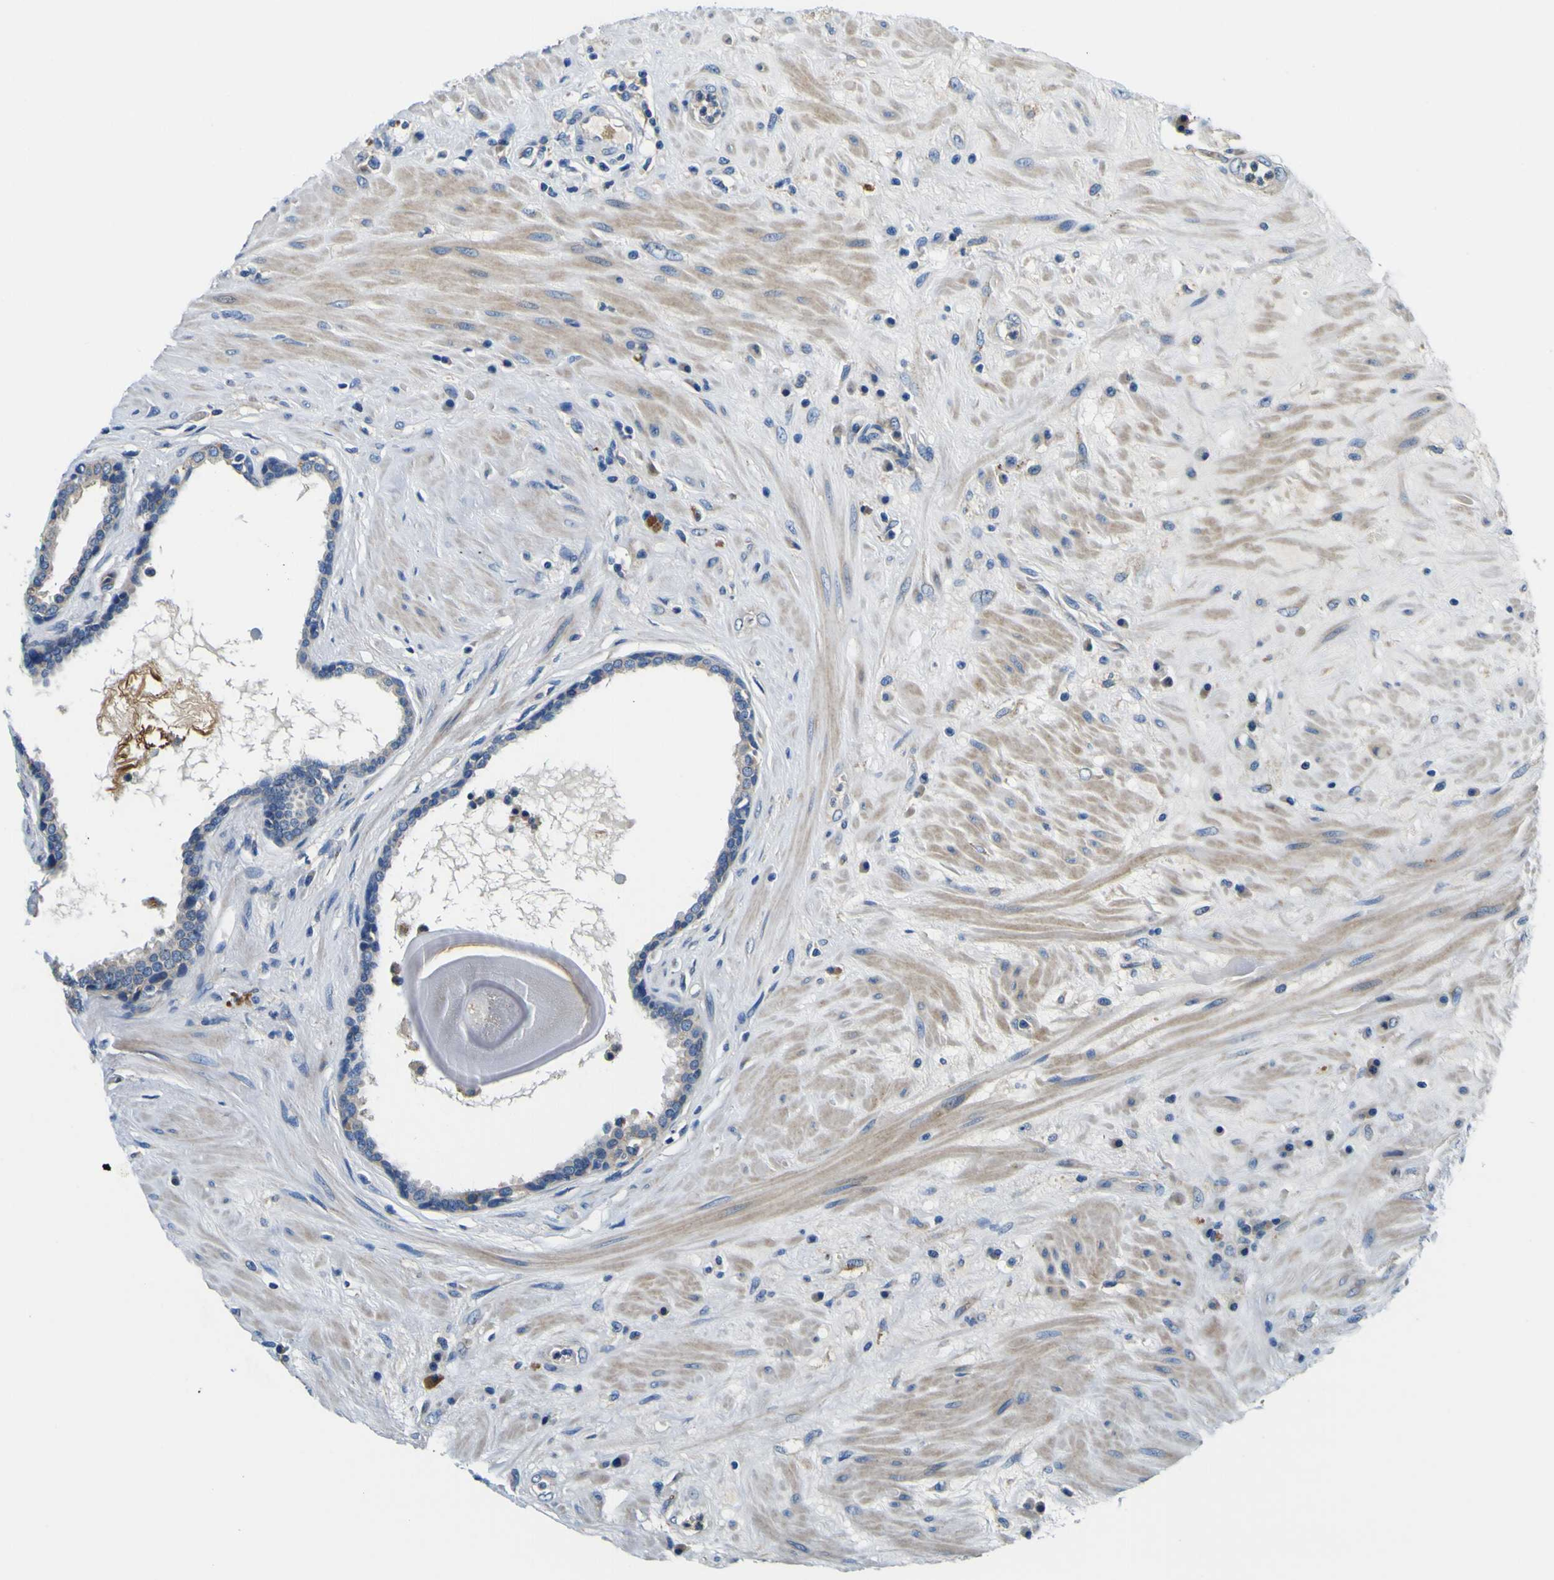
{"staining": {"intensity": "weak", "quantity": "<25%", "location": "cytoplasmic/membranous"}, "tissue": "seminal vesicle", "cell_type": "Glandular cells", "image_type": "normal", "snomed": [{"axis": "morphology", "description": "Normal tissue, NOS"}, {"axis": "topography", "description": "Seminal veicle"}], "caption": "An image of seminal vesicle stained for a protein demonstrates no brown staining in glandular cells. The staining is performed using DAB brown chromogen with nuclei counter-stained in using hematoxylin.", "gene": "CLSTN1", "patient": {"sex": "male", "age": 61}}